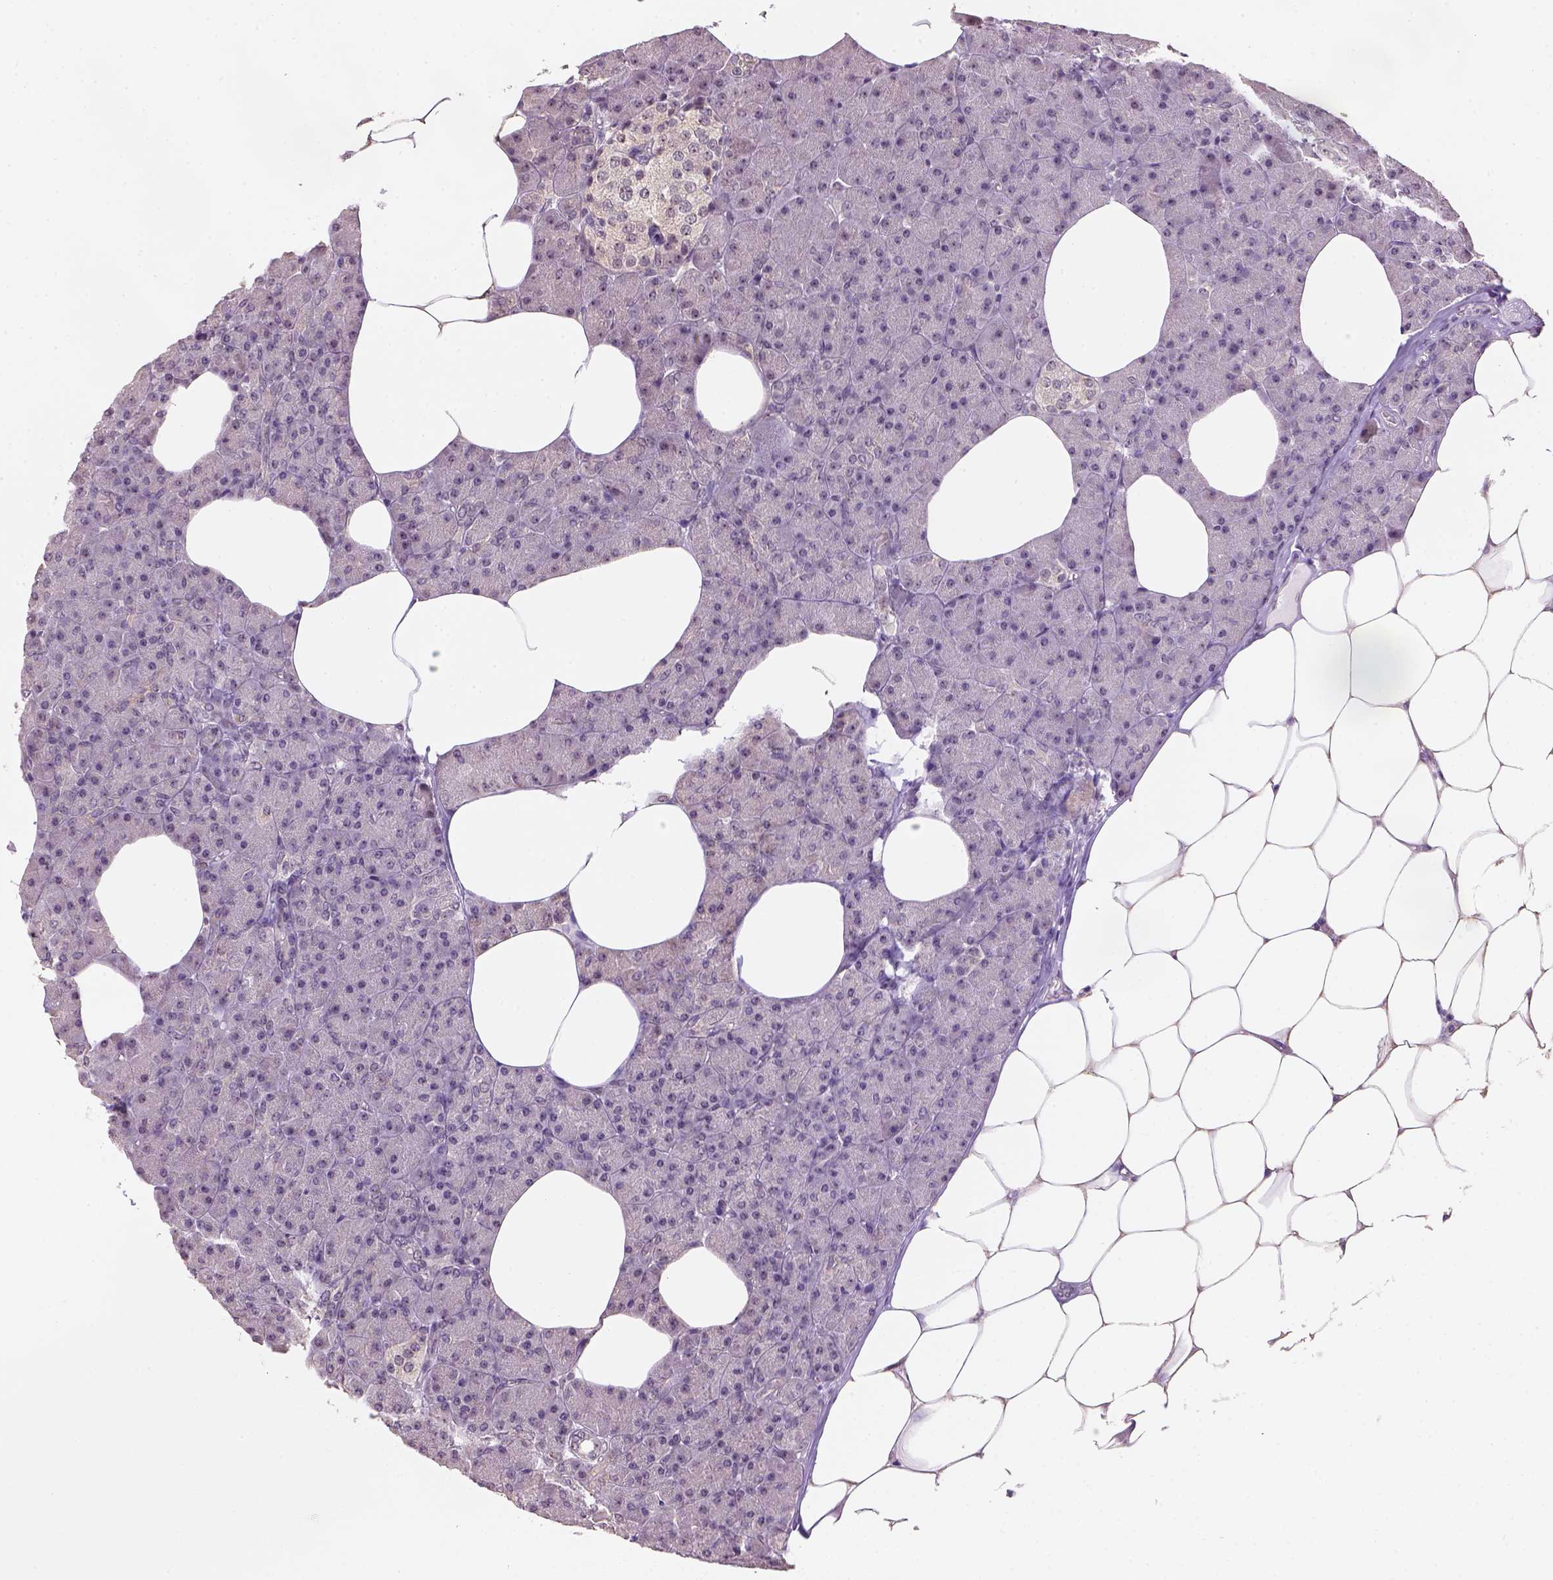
{"staining": {"intensity": "negative", "quantity": "none", "location": "none"}, "tissue": "pancreas", "cell_type": "Exocrine glandular cells", "image_type": "normal", "snomed": [{"axis": "morphology", "description": "Normal tissue, NOS"}, {"axis": "topography", "description": "Pancreas"}], "caption": "The immunohistochemistry histopathology image has no significant positivity in exocrine glandular cells of pancreas.", "gene": "DDX50", "patient": {"sex": "female", "age": 45}}